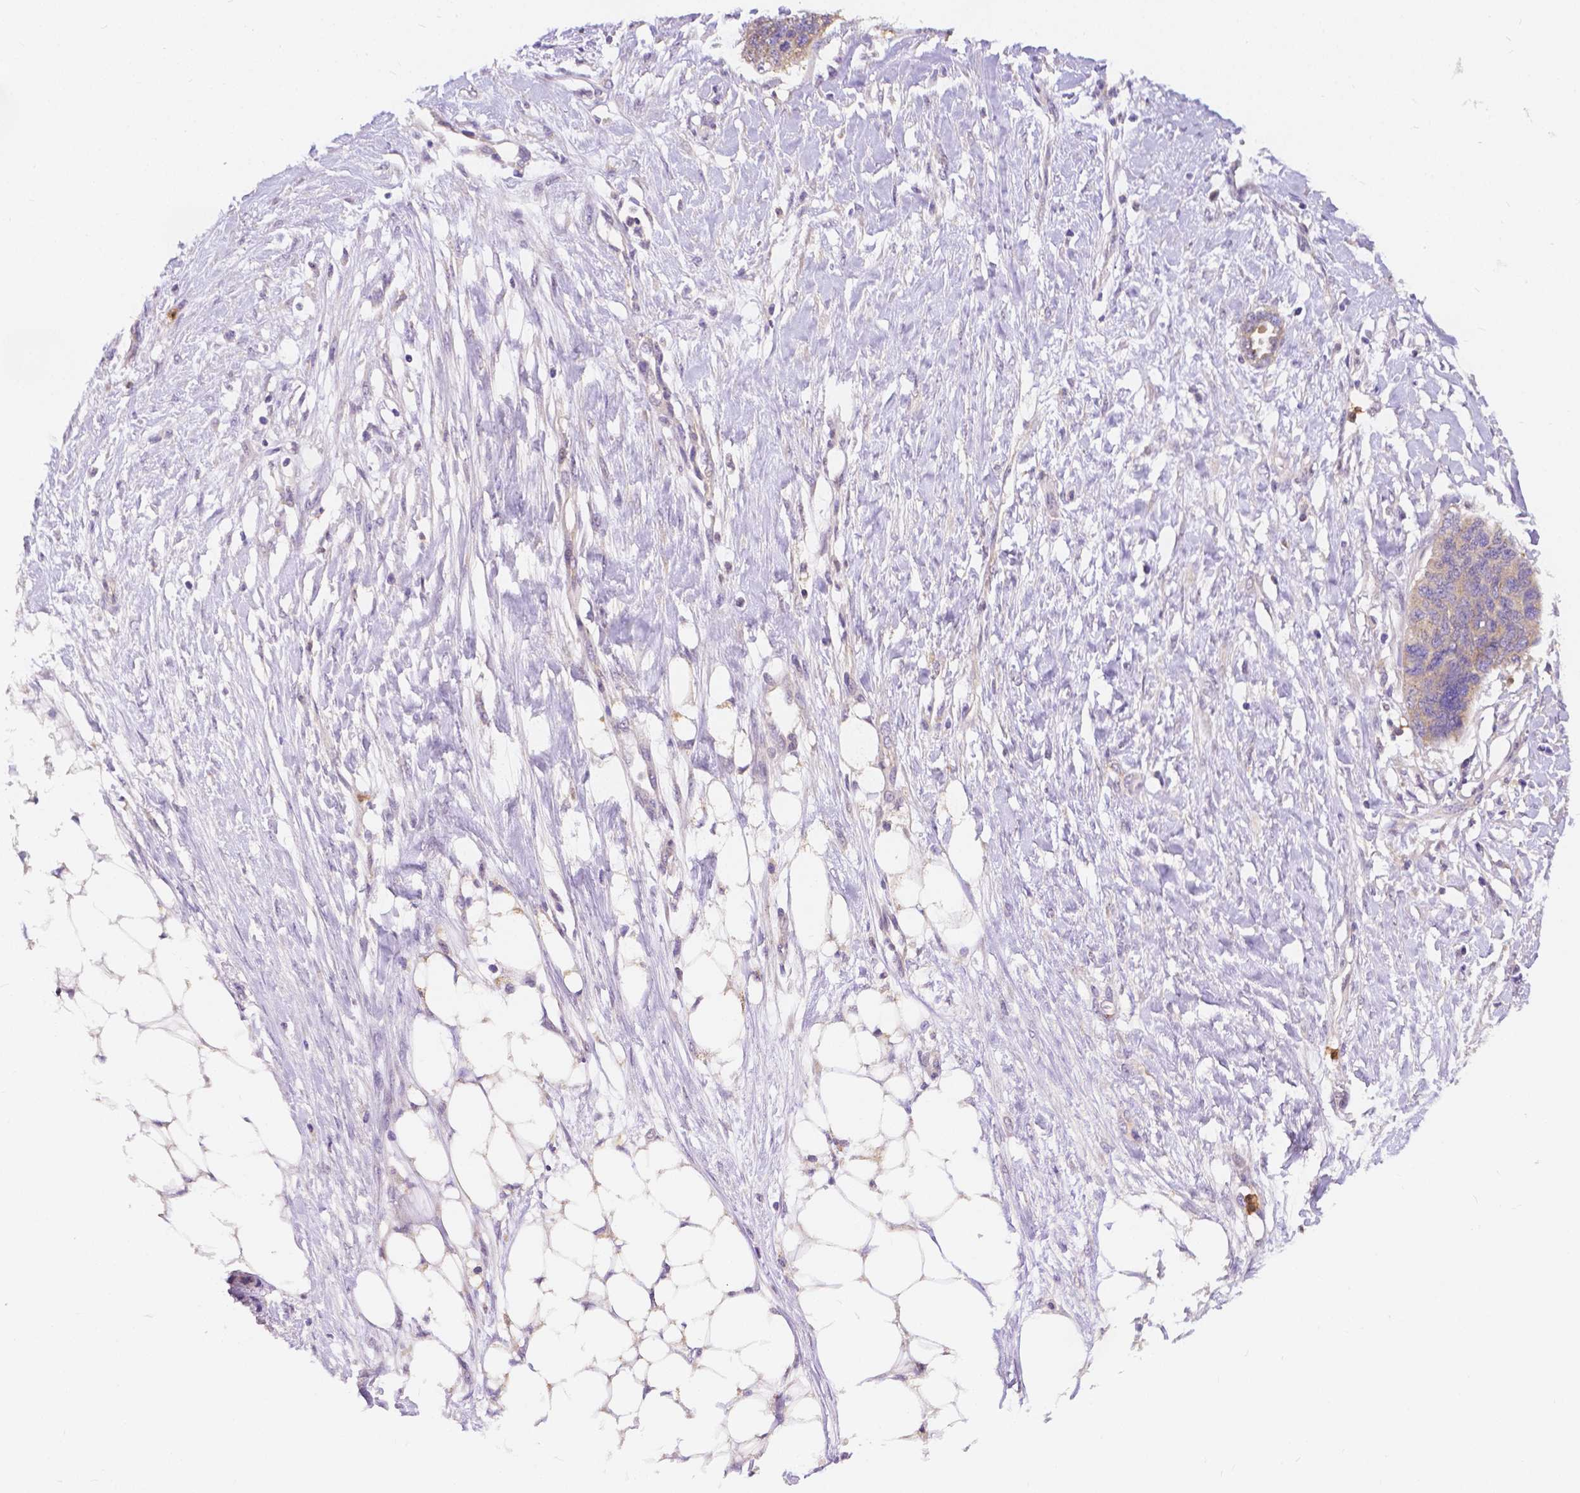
{"staining": {"intensity": "weak", "quantity": "25%-75%", "location": "cytoplasmic/membranous"}, "tissue": "ovarian cancer", "cell_type": "Tumor cells", "image_type": "cancer", "snomed": [{"axis": "morphology", "description": "Cystadenocarcinoma, serous, NOS"}, {"axis": "topography", "description": "Ovary"}], "caption": "Immunohistochemical staining of human ovarian cancer (serous cystadenocarcinoma) reveals weak cytoplasmic/membranous protein expression in about 25%-75% of tumor cells.", "gene": "ZNRD2", "patient": {"sex": "female", "age": 69}}